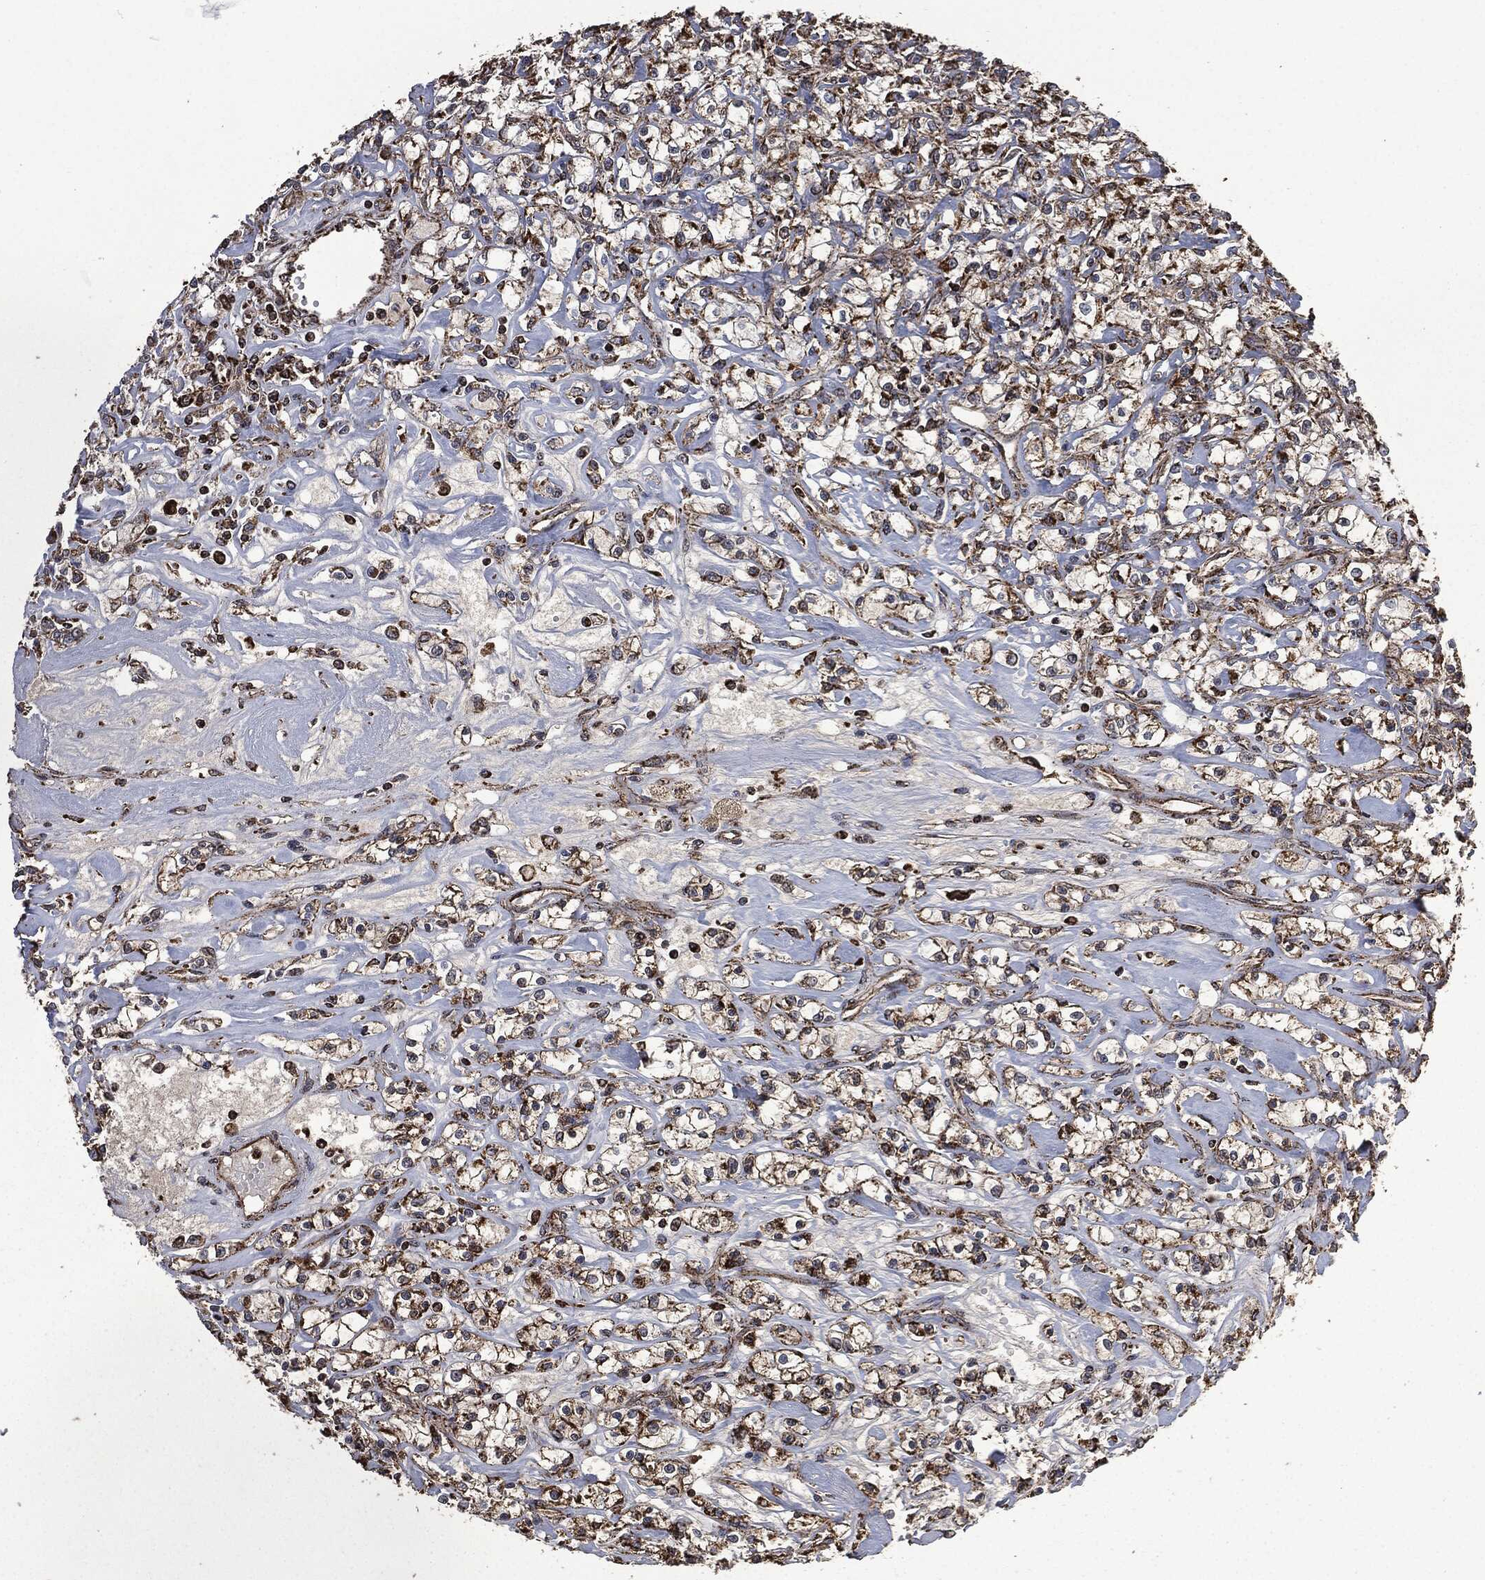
{"staining": {"intensity": "strong", "quantity": ">75%", "location": "cytoplasmic/membranous"}, "tissue": "renal cancer", "cell_type": "Tumor cells", "image_type": "cancer", "snomed": [{"axis": "morphology", "description": "Adenocarcinoma, NOS"}, {"axis": "topography", "description": "Kidney"}], "caption": "An IHC histopathology image of neoplastic tissue is shown. Protein staining in brown labels strong cytoplasmic/membranous positivity in adenocarcinoma (renal) within tumor cells.", "gene": "LIG3", "patient": {"sex": "female", "age": 59}}